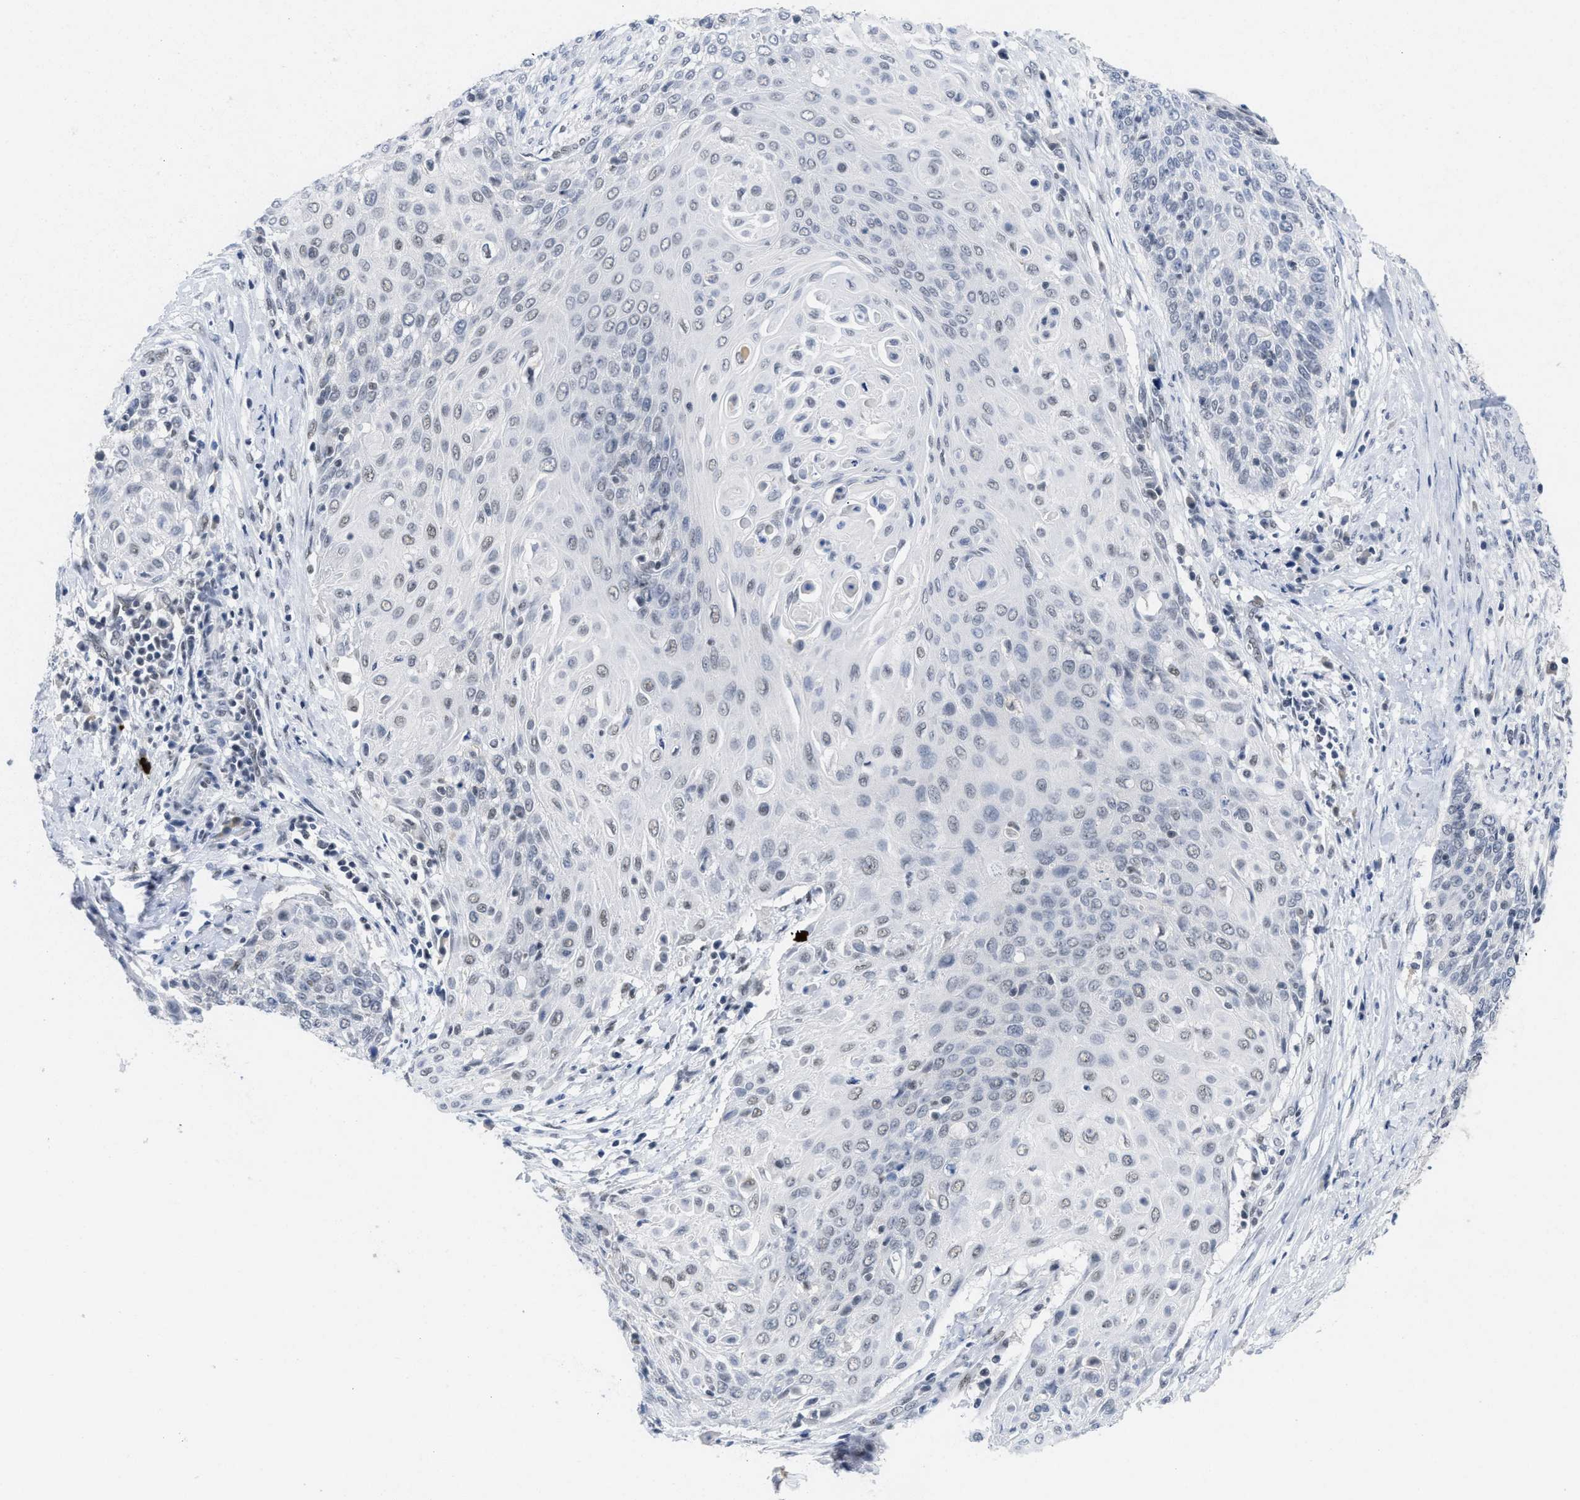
{"staining": {"intensity": "negative", "quantity": "none", "location": "none"}, "tissue": "cervical cancer", "cell_type": "Tumor cells", "image_type": "cancer", "snomed": [{"axis": "morphology", "description": "Squamous cell carcinoma, NOS"}, {"axis": "topography", "description": "Cervix"}], "caption": "This is a micrograph of immunohistochemistry (IHC) staining of cervical cancer, which shows no positivity in tumor cells.", "gene": "GGNBP2", "patient": {"sex": "female", "age": 39}}